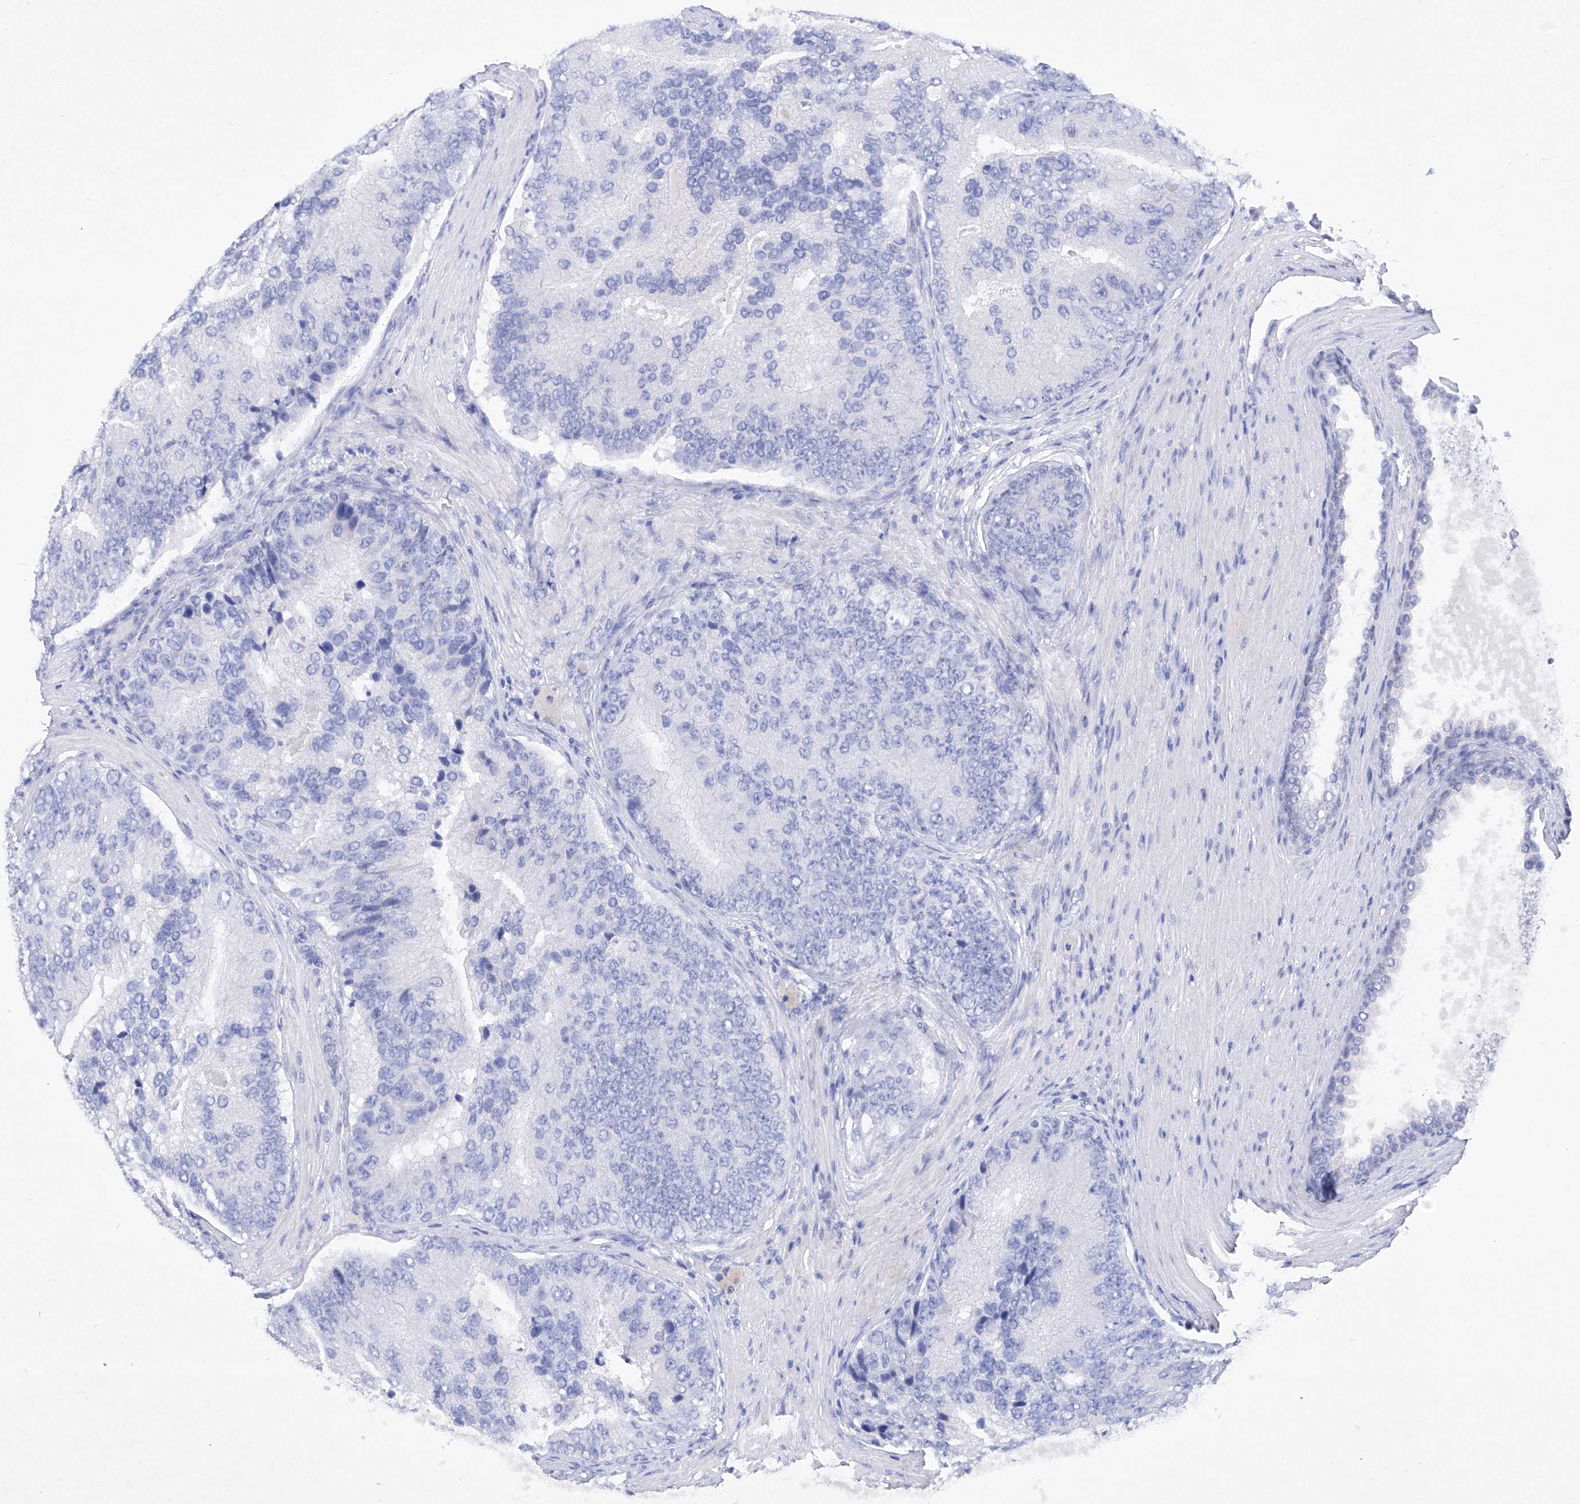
{"staining": {"intensity": "negative", "quantity": "none", "location": "none"}, "tissue": "prostate cancer", "cell_type": "Tumor cells", "image_type": "cancer", "snomed": [{"axis": "morphology", "description": "Adenocarcinoma, High grade"}, {"axis": "topography", "description": "Prostate"}], "caption": "The immunohistochemistry image has no significant staining in tumor cells of prostate cancer tissue. (DAB immunohistochemistry (IHC) with hematoxylin counter stain).", "gene": "BARX2", "patient": {"sex": "male", "age": 70}}